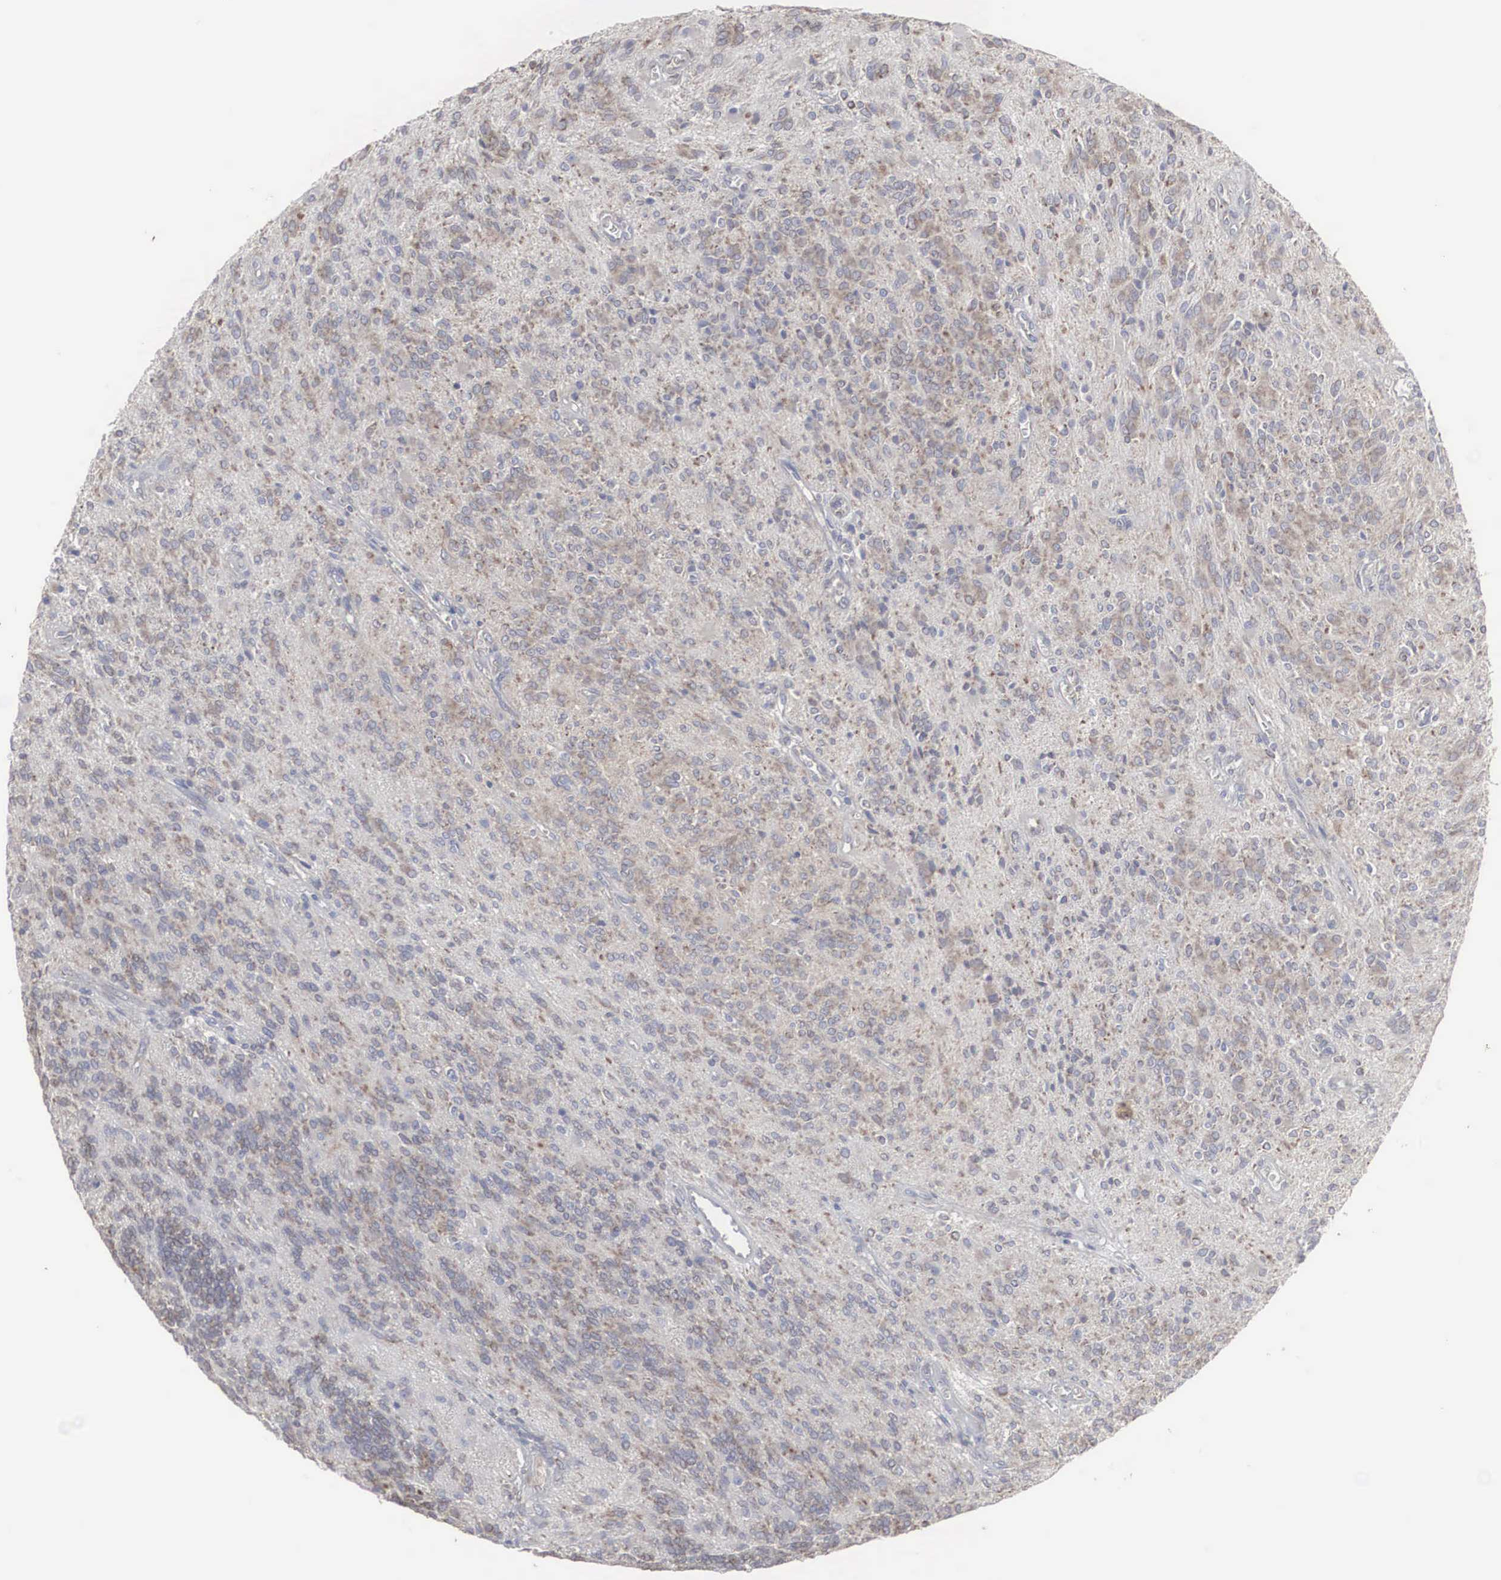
{"staining": {"intensity": "moderate", "quantity": ">75%", "location": "cytoplasmic/membranous"}, "tissue": "glioma", "cell_type": "Tumor cells", "image_type": "cancer", "snomed": [{"axis": "morphology", "description": "Glioma, malignant, Low grade"}, {"axis": "topography", "description": "Brain"}], "caption": "Glioma stained with immunohistochemistry (IHC) exhibits moderate cytoplasmic/membranous expression in approximately >75% of tumor cells. (DAB (3,3'-diaminobenzidine) = brown stain, brightfield microscopy at high magnification).", "gene": "MIA2", "patient": {"sex": "female", "age": 15}}